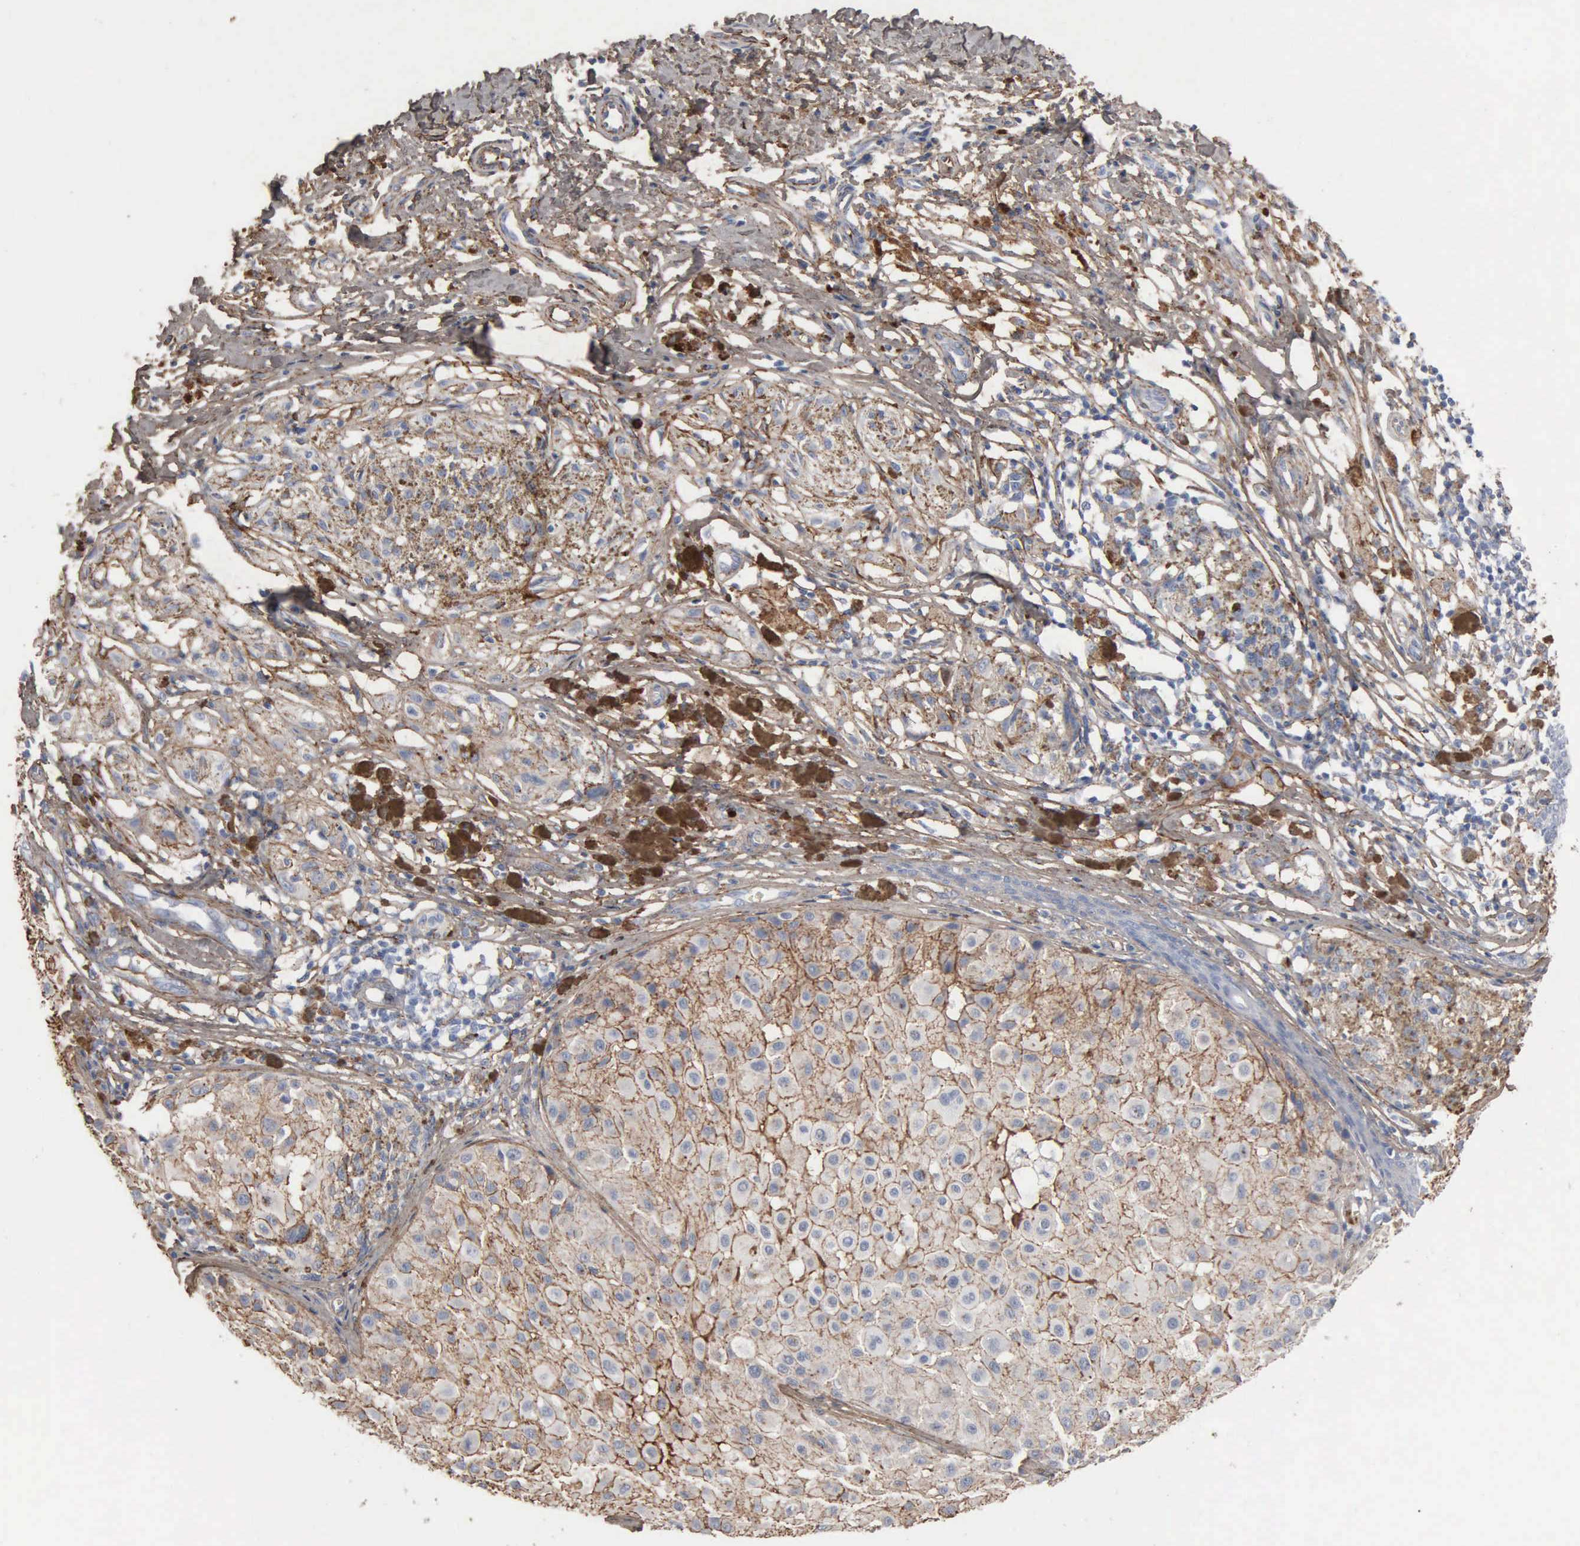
{"staining": {"intensity": "moderate", "quantity": "25%-75%", "location": "cytoplasmic/membranous"}, "tissue": "melanoma", "cell_type": "Tumor cells", "image_type": "cancer", "snomed": [{"axis": "morphology", "description": "Malignant melanoma, NOS"}, {"axis": "topography", "description": "Skin"}], "caption": "Melanoma stained with a protein marker reveals moderate staining in tumor cells.", "gene": "FN1", "patient": {"sex": "male", "age": 36}}